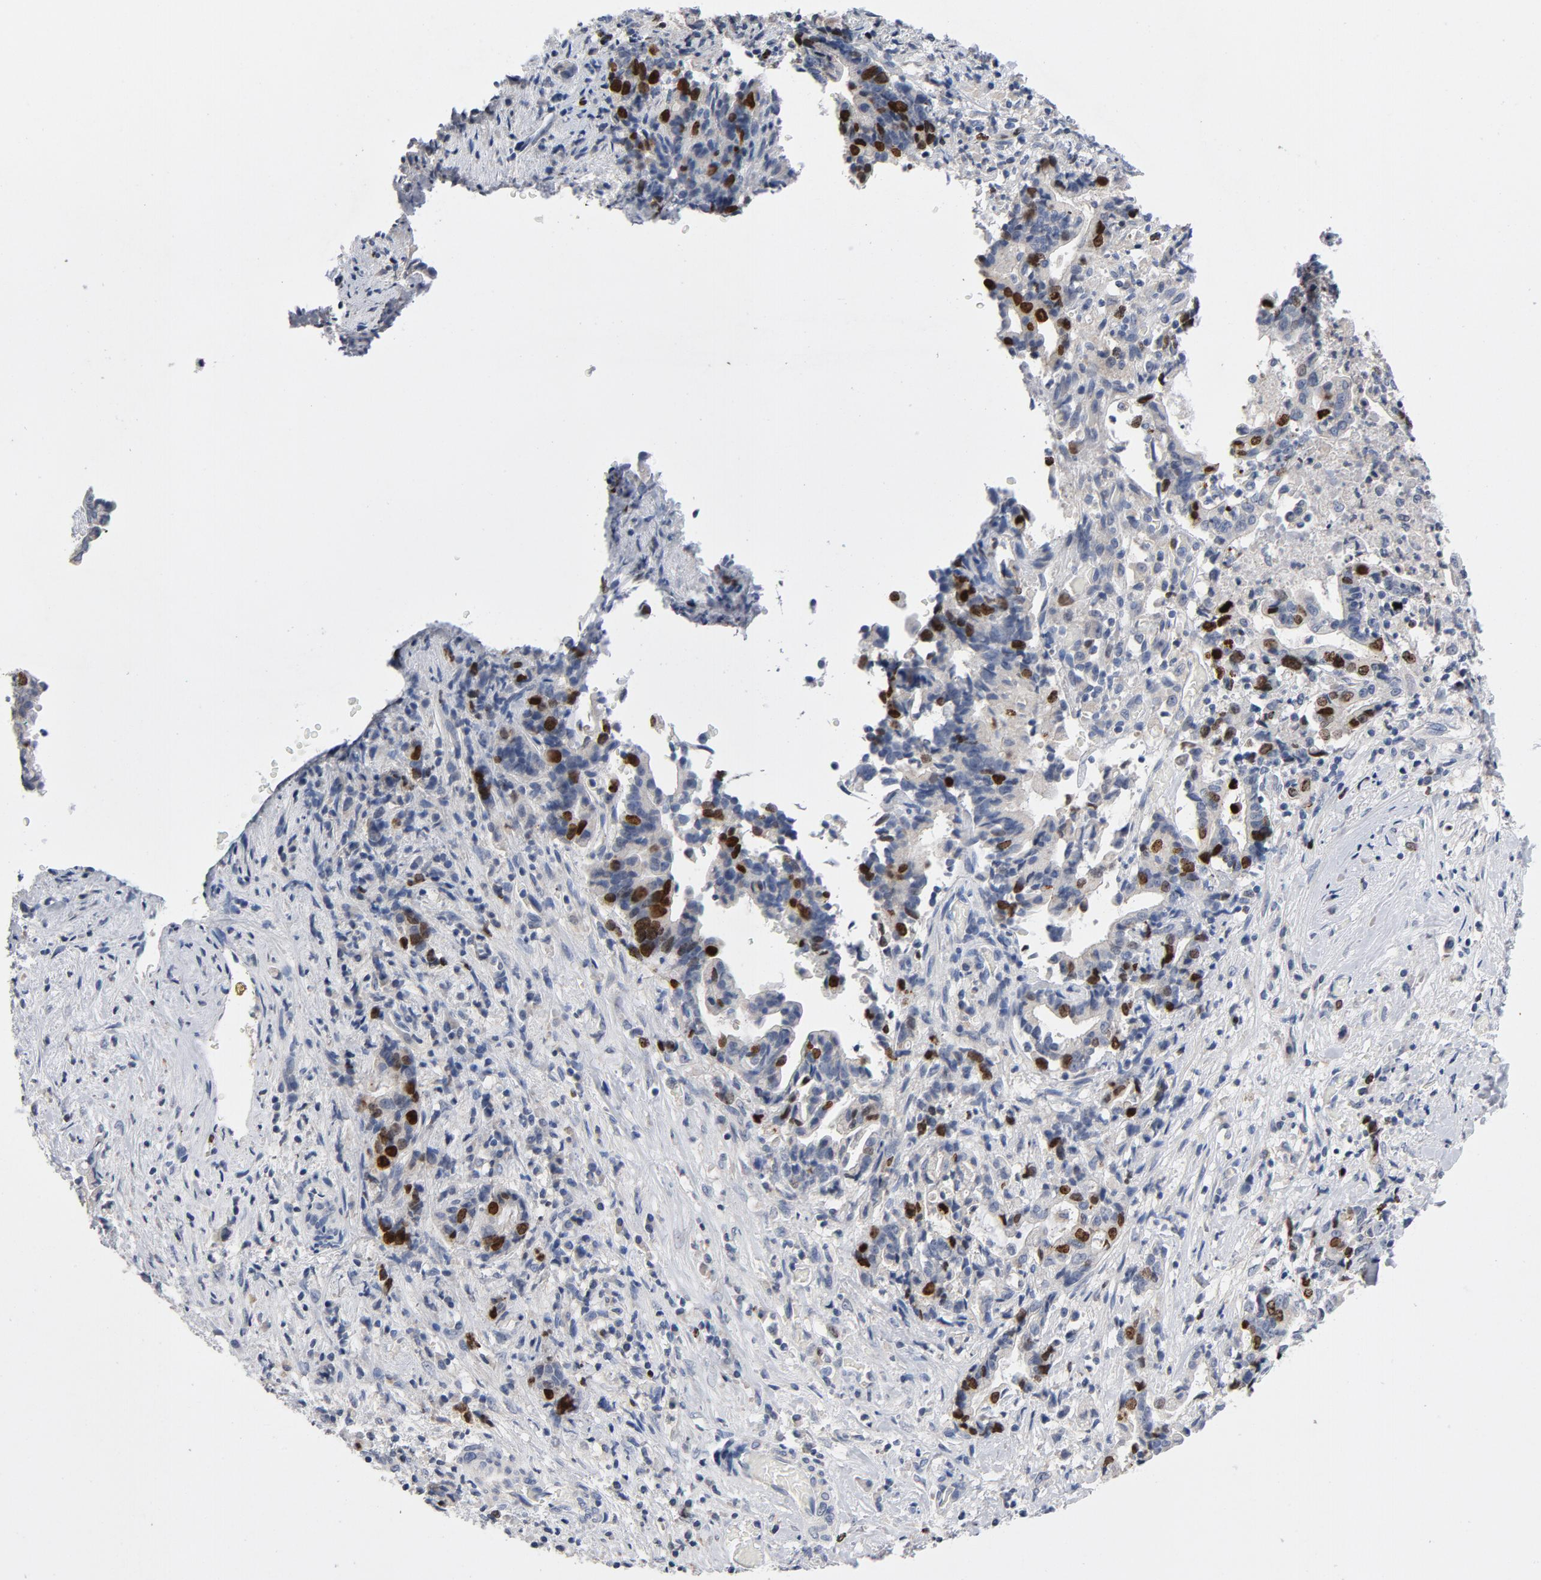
{"staining": {"intensity": "moderate", "quantity": "<25%", "location": "nuclear"}, "tissue": "liver cancer", "cell_type": "Tumor cells", "image_type": "cancer", "snomed": [{"axis": "morphology", "description": "Cholangiocarcinoma"}, {"axis": "topography", "description": "Liver"}], "caption": "Liver cancer (cholangiocarcinoma) stained with a brown dye reveals moderate nuclear positive positivity in about <25% of tumor cells.", "gene": "BIRC5", "patient": {"sex": "male", "age": 57}}